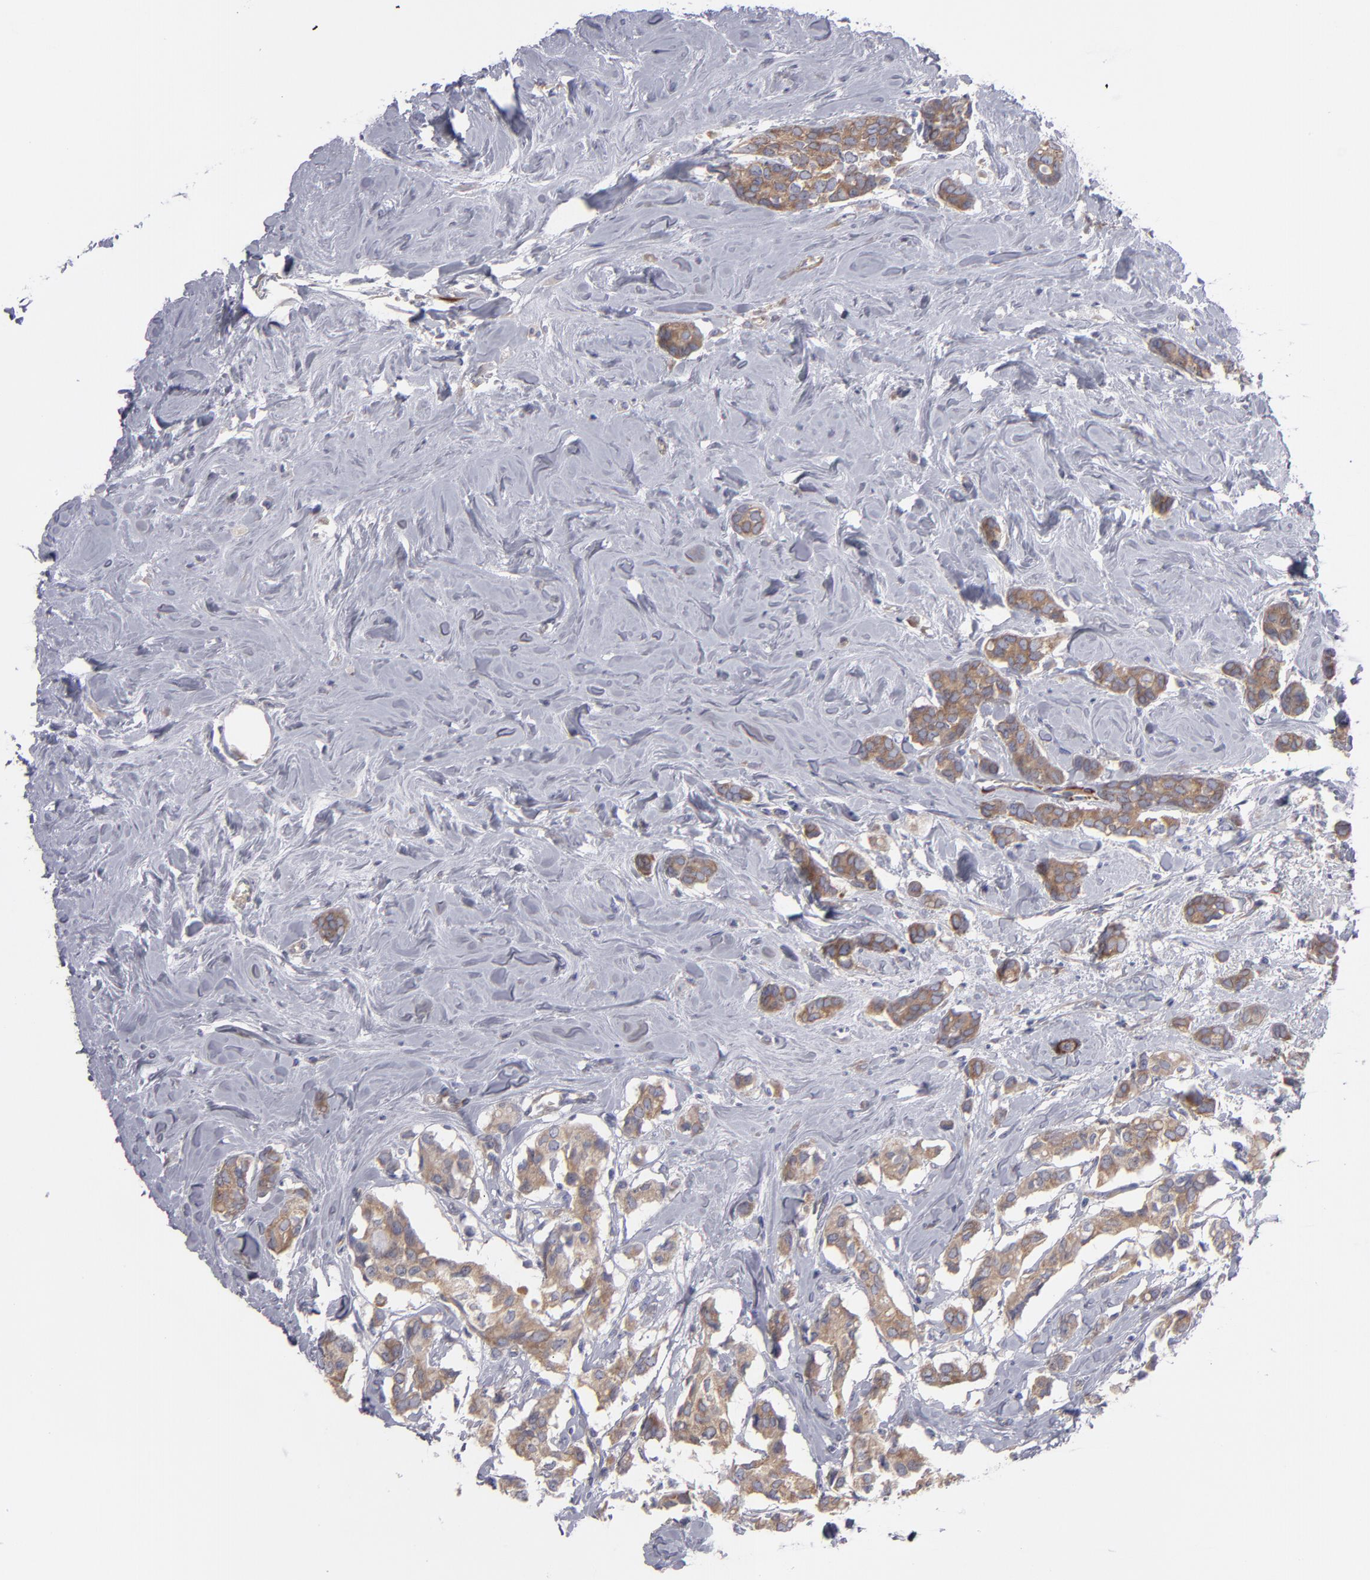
{"staining": {"intensity": "moderate", "quantity": ">75%", "location": "cytoplasmic/membranous"}, "tissue": "breast cancer", "cell_type": "Tumor cells", "image_type": "cancer", "snomed": [{"axis": "morphology", "description": "Duct carcinoma"}, {"axis": "topography", "description": "Breast"}], "caption": "Breast cancer (infiltrating ductal carcinoma) was stained to show a protein in brown. There is medium levels of moderate cytoplasmic/membranous positivity in about >75% of tumor cells.", "gene": "SLMAP", "patient": {"sex": "female", "age": 84}}